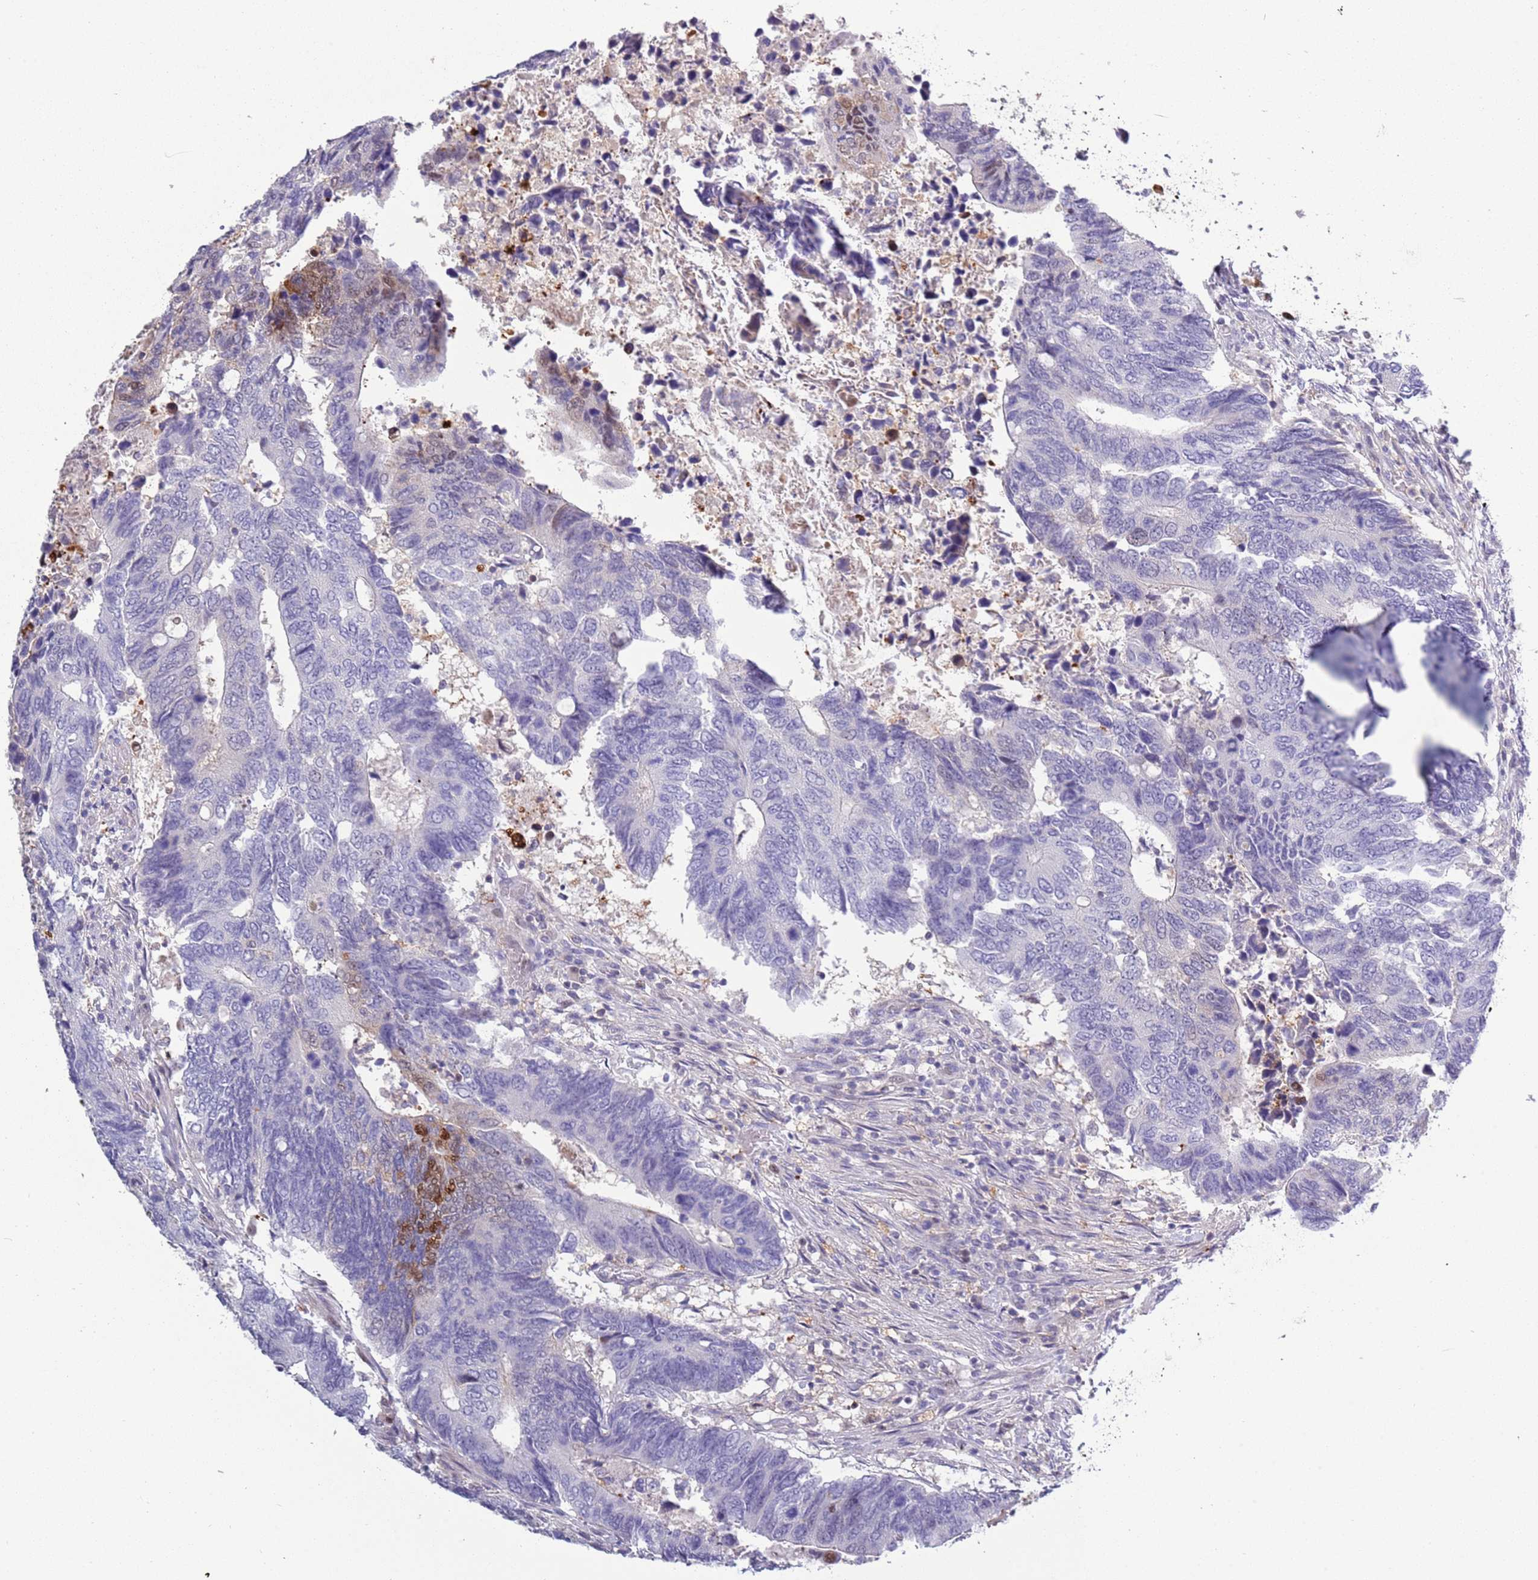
{"staining": {"intensity": "moderate", "quantity": "<25%", "location": "nuclear"}, "tissue": "colorectal cancer", "cell_type": "Tumor cells", "image_type": "cancer", "snomed": [{"axis": "morphology", "description": "Adenocarcinoma, NOS"}, {"axis": "topography", "description": "Colon"}], "caption": "This image reveals IHC staining of colorectal adenocarcinoma, with low moderate nuclear staining in about <25% of tumor cells.", "gene": "NBPF6", "patient": {"sex": "male", "age": 87}}